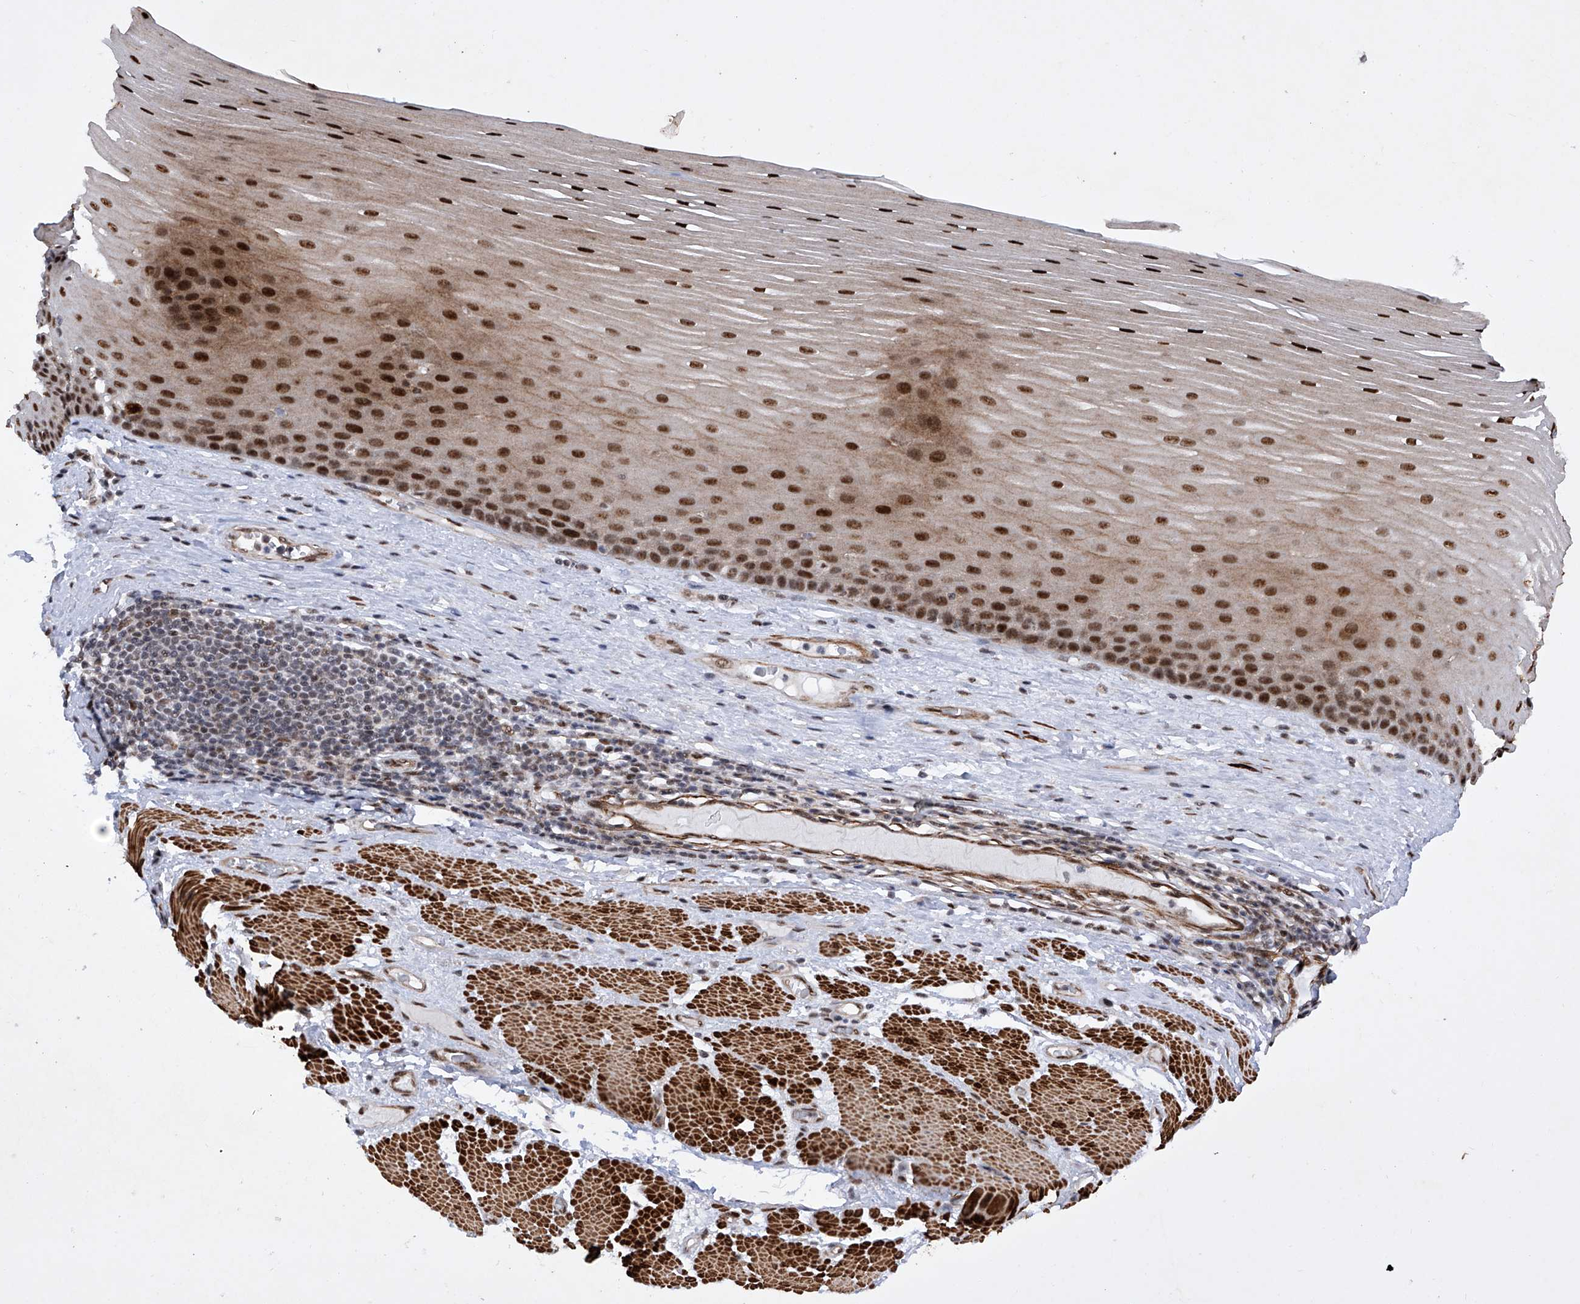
{"staining": {"intensity": "moderate", "quantity": ">75%", "location": "cytoplasmic/membranous,nuclear"}, "tissue": "esophagus", "cell_type": "Squamous epithelial cells", "image_type": "normal", "snomed": [{"axis": "morphology", "description": "Normal tissue, NOS"}, {"axis": "topography", "description": "Esophagus"}], "caption": "Protein staining of benign esophagus displays moderate cytoplasmic/membranous,nuclear positivity in approximately >75% of squamous epithelial cells. Using DAB (3,3'-diaminobenzidine) (brown) and hematoxylin (blue) stains, captured at high magnification using brightfield microscopy.", "gene": "NFATC4", "patient": {"sex": "male", "age": 62}}